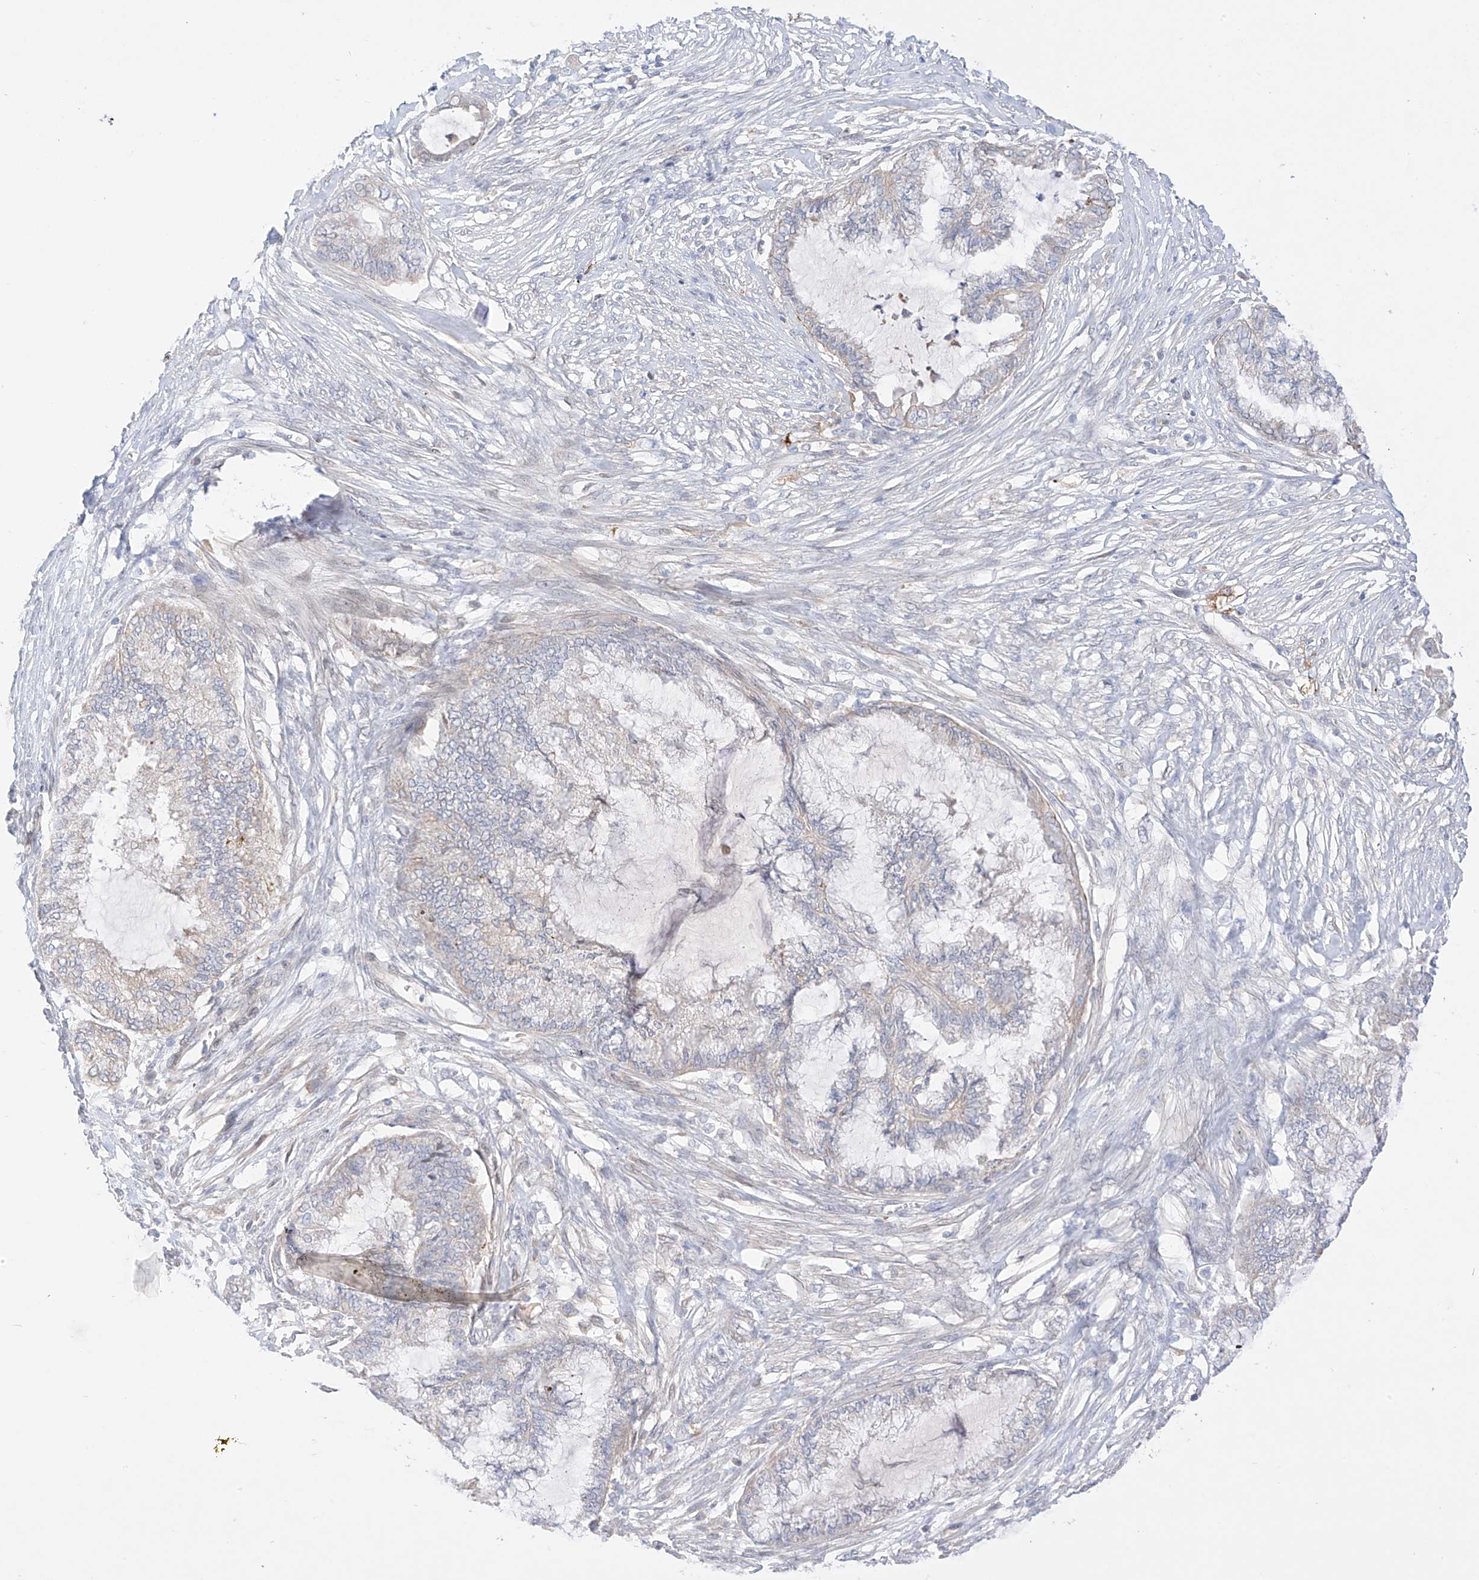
{"staining": {"intensity": "negative", "quantity": "none", "location": "none"}, "tissue": "endometrial cancer", "cell_type": "Tumor cells", "image_type": "cancer", "snomed": [{"axis": "morphology", "description": "Adenocarcinoma, NOS"}, {"axis": "topography", "description": "Endometrium"}], "caption": "Tumor cells show no significant staining in adenocarcinoma (endometrial).", "gene": "PCYOX1", "patient": {"sex": "female", "age": 86}}